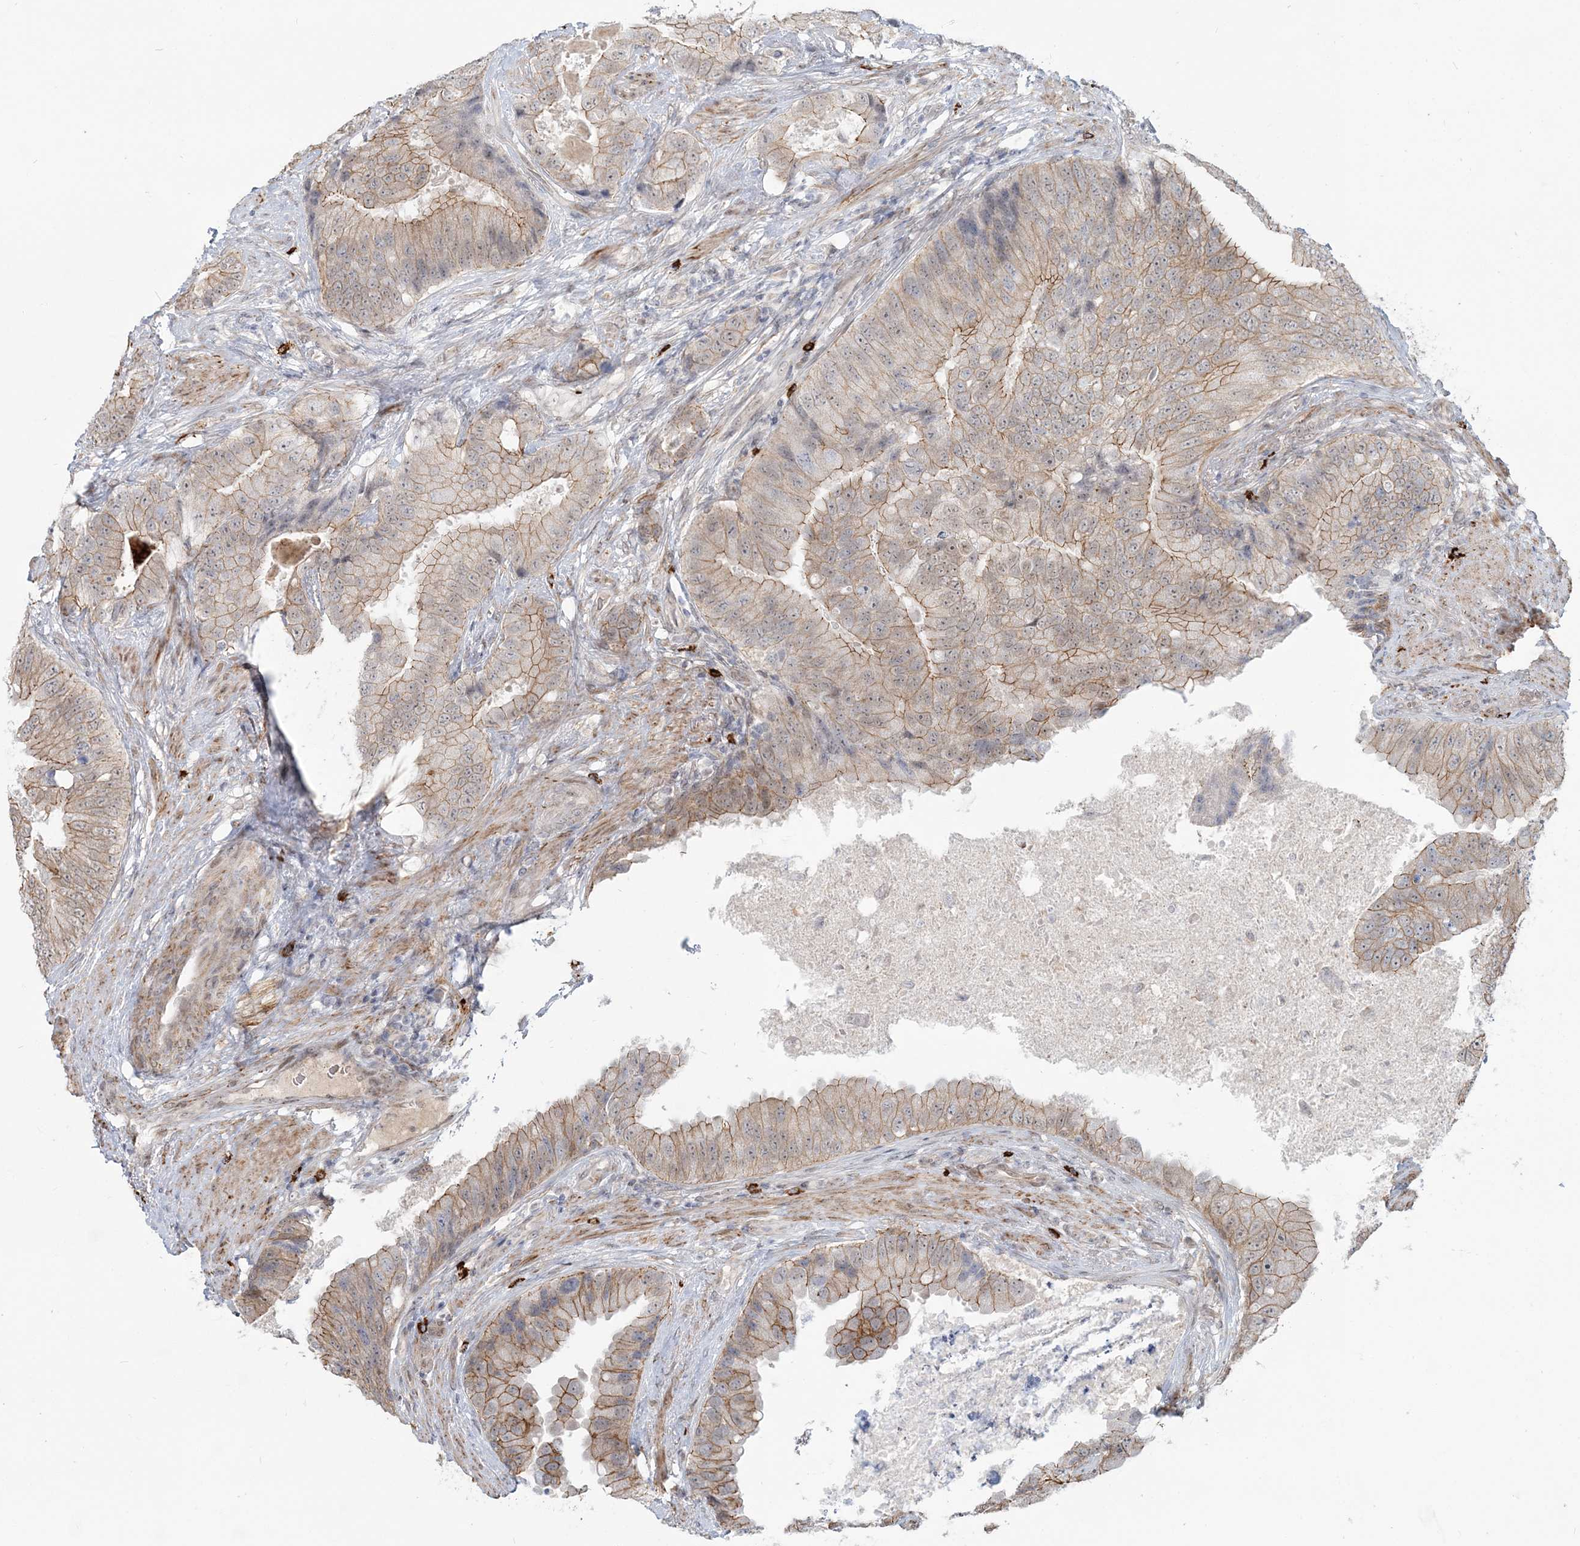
{"staining": {"intensity": "moderate", "quantity": ">75%", "location": "cytoplasmic/membranous"}, "tissue": "prostate cancer", "cell_type": "Tumor cells", "image_type": "cancer", "snomed": [{"axis": "morphology", "description": "Adenocarcinoma, High grade"}, {"axis": "topography", "description": "Prostate"}], "caption": "Immunohistochemistry (IHC) staining of high-grade adenocarcinoma (prostate), which shows medium levels of moderate cytoplasmic/membranous positivity in approximately >75% of tumor cells indicating moderate cytoplasmic/membranous protein staining. The staining was performed using DAB (brown) for protein detection and nuclei were counterstained in hematoxylin (blue).", "gene": "SH3PXD2A", "patient": {"sex": "male", "age": 70}}